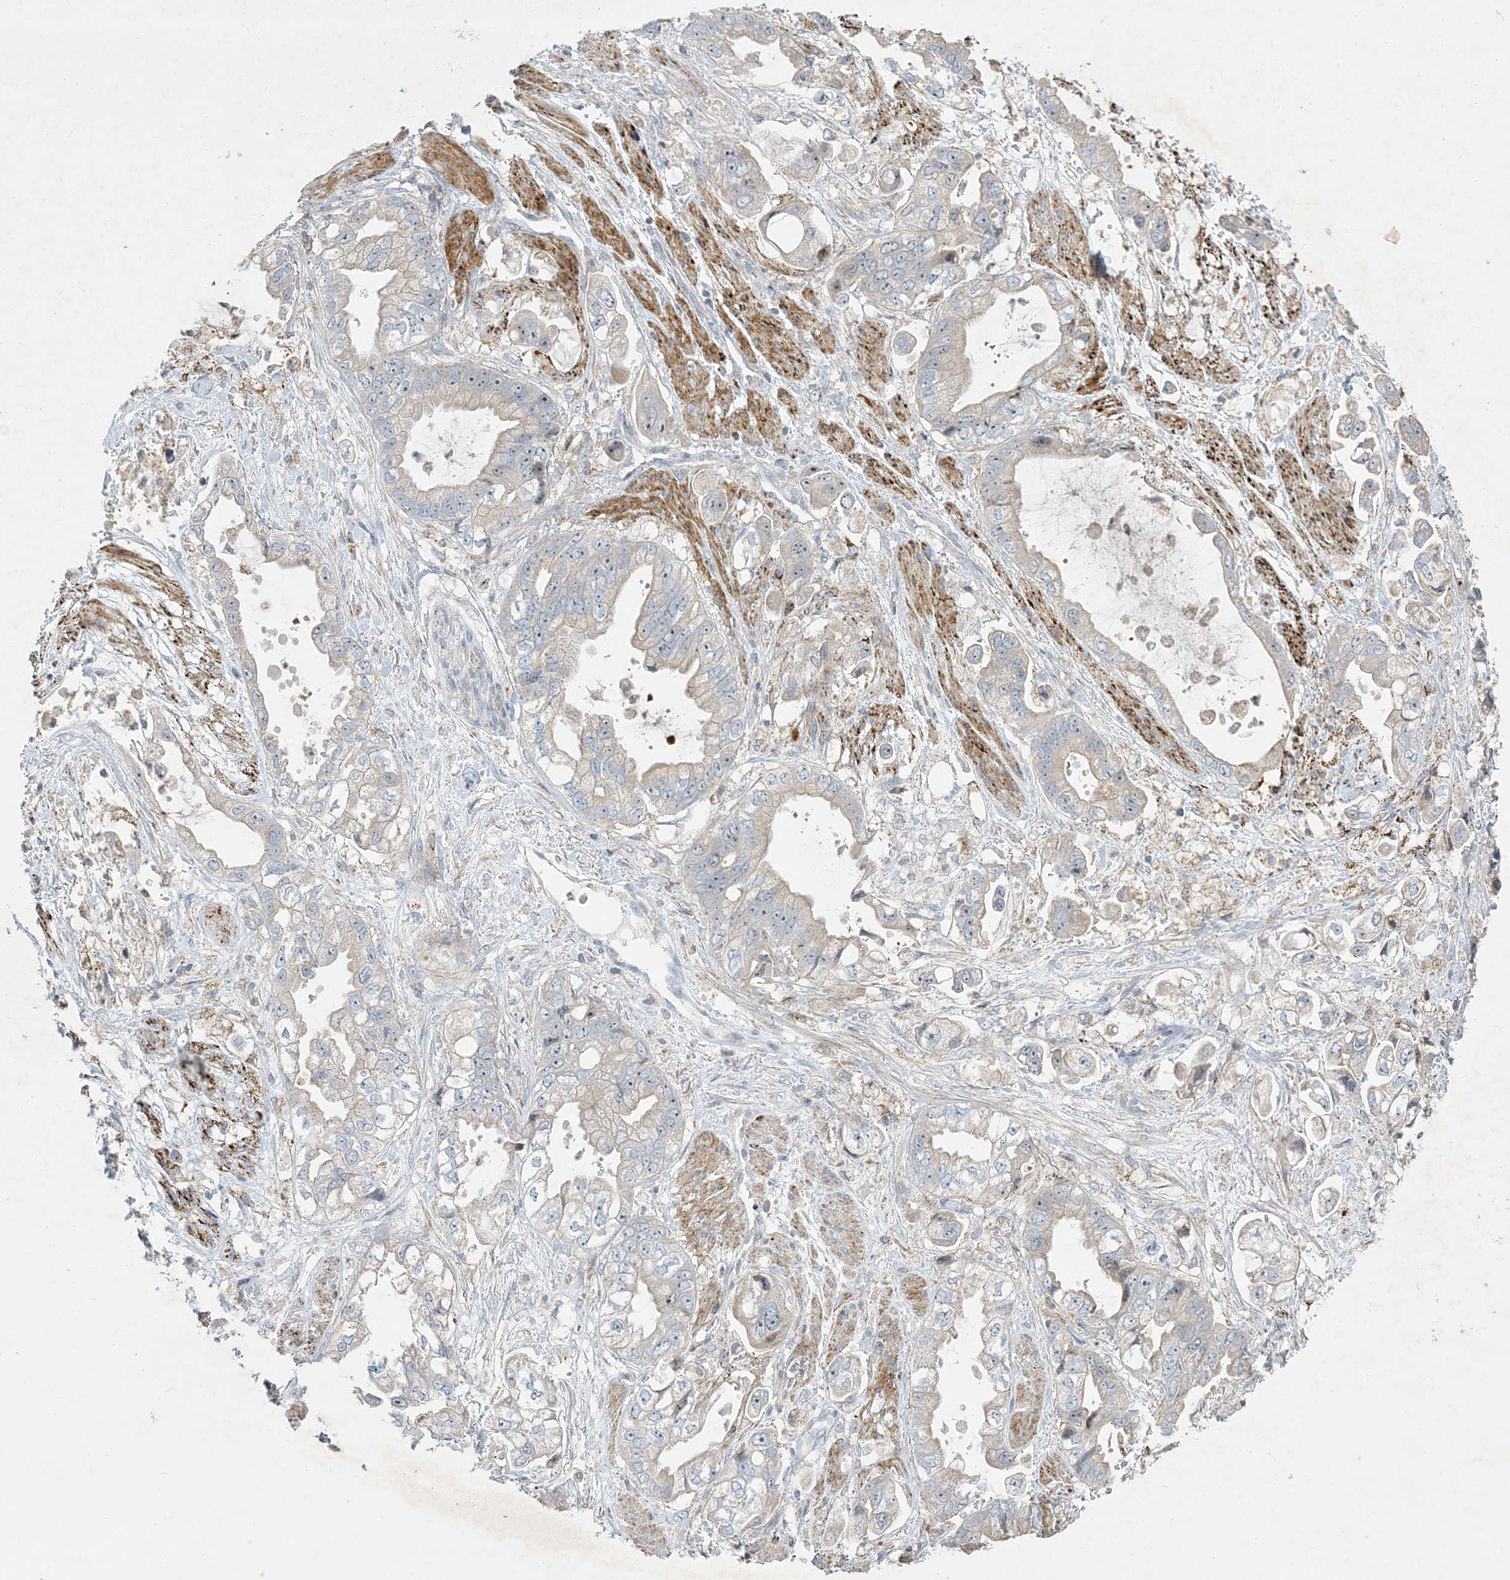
{"staining": {"intensity": "negative", "quantity": "none", "location": "none"}, "tissue": "stomach cancer", "cell_type": "Tumor cells", "image_type": "cancer", "snomed": [{"axis": "morphology", "description": "Adenocarcinoma, NOS"}, {"axis": "topography", "description": "Stomach"}], "caption": "IHC of stomach adenocarcinoma shows no staining in tumor cells. (Stains: DAB immunohistochemistry with hematoxylin counter stain, Microscopy: brightfield microscopy at high magnification).", "gene": "LTN1", "patient": {"sex": "male", "age": 62}}